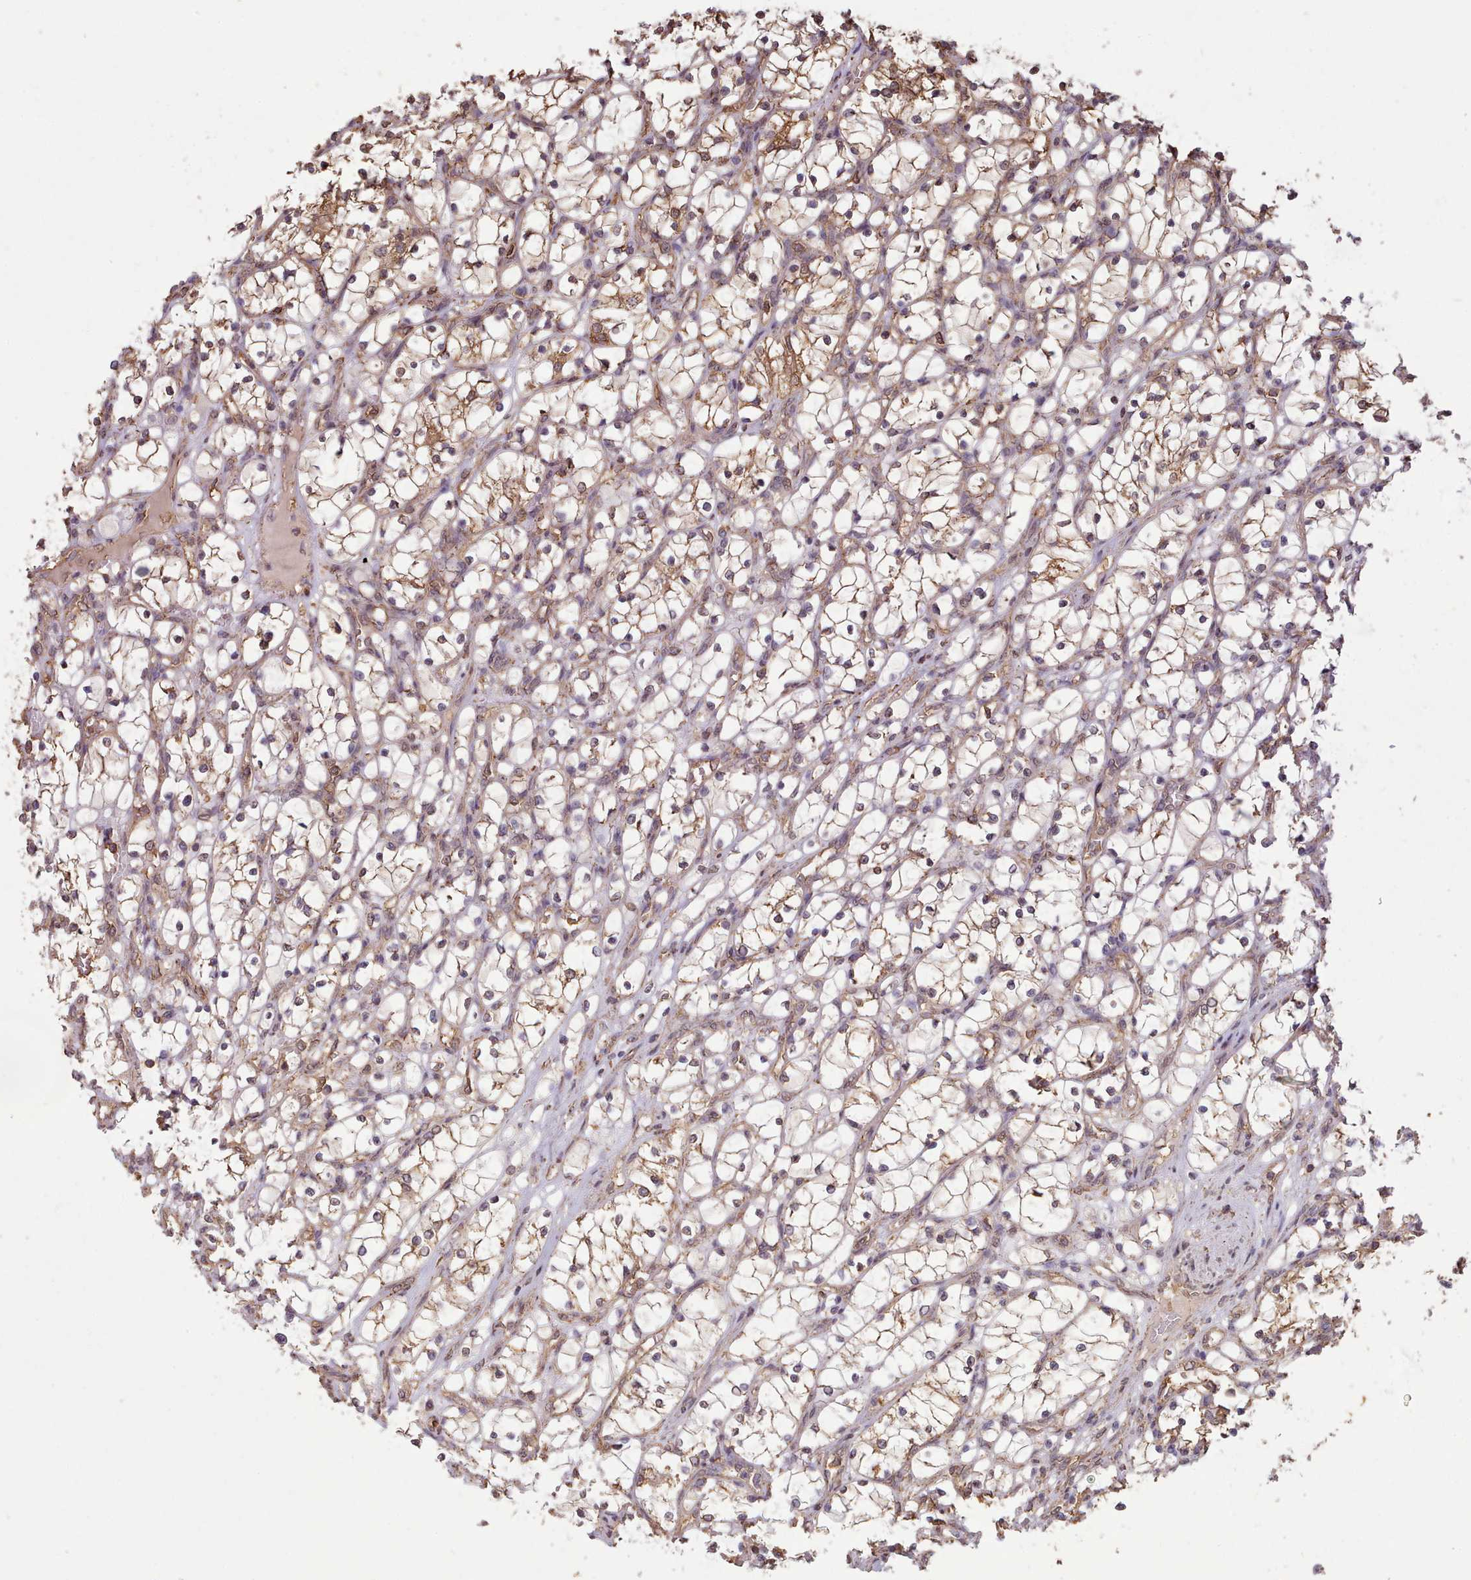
{"staining": {"intensity": "weak", "quantity": ">75%", "location": "cytoplasmic/membranous"}, "tissue": "renal cancer", "cell_type": "Tumor cells", "image_type": "cancer", "snomed": [{"axis": "morphology", "description": "Adenocarcinoma, NOS"}, {"axis": "topography", "description": "Kidney"}], "caption": "High-power microscopy captured an IHC image of renal cancer (adenocarcinoma), revealing weak cytoplasmic/membranous expression in approximately >75% of tumor cells.", "gene": "METRN", "patient": {"sex": "female", "age": 69}}